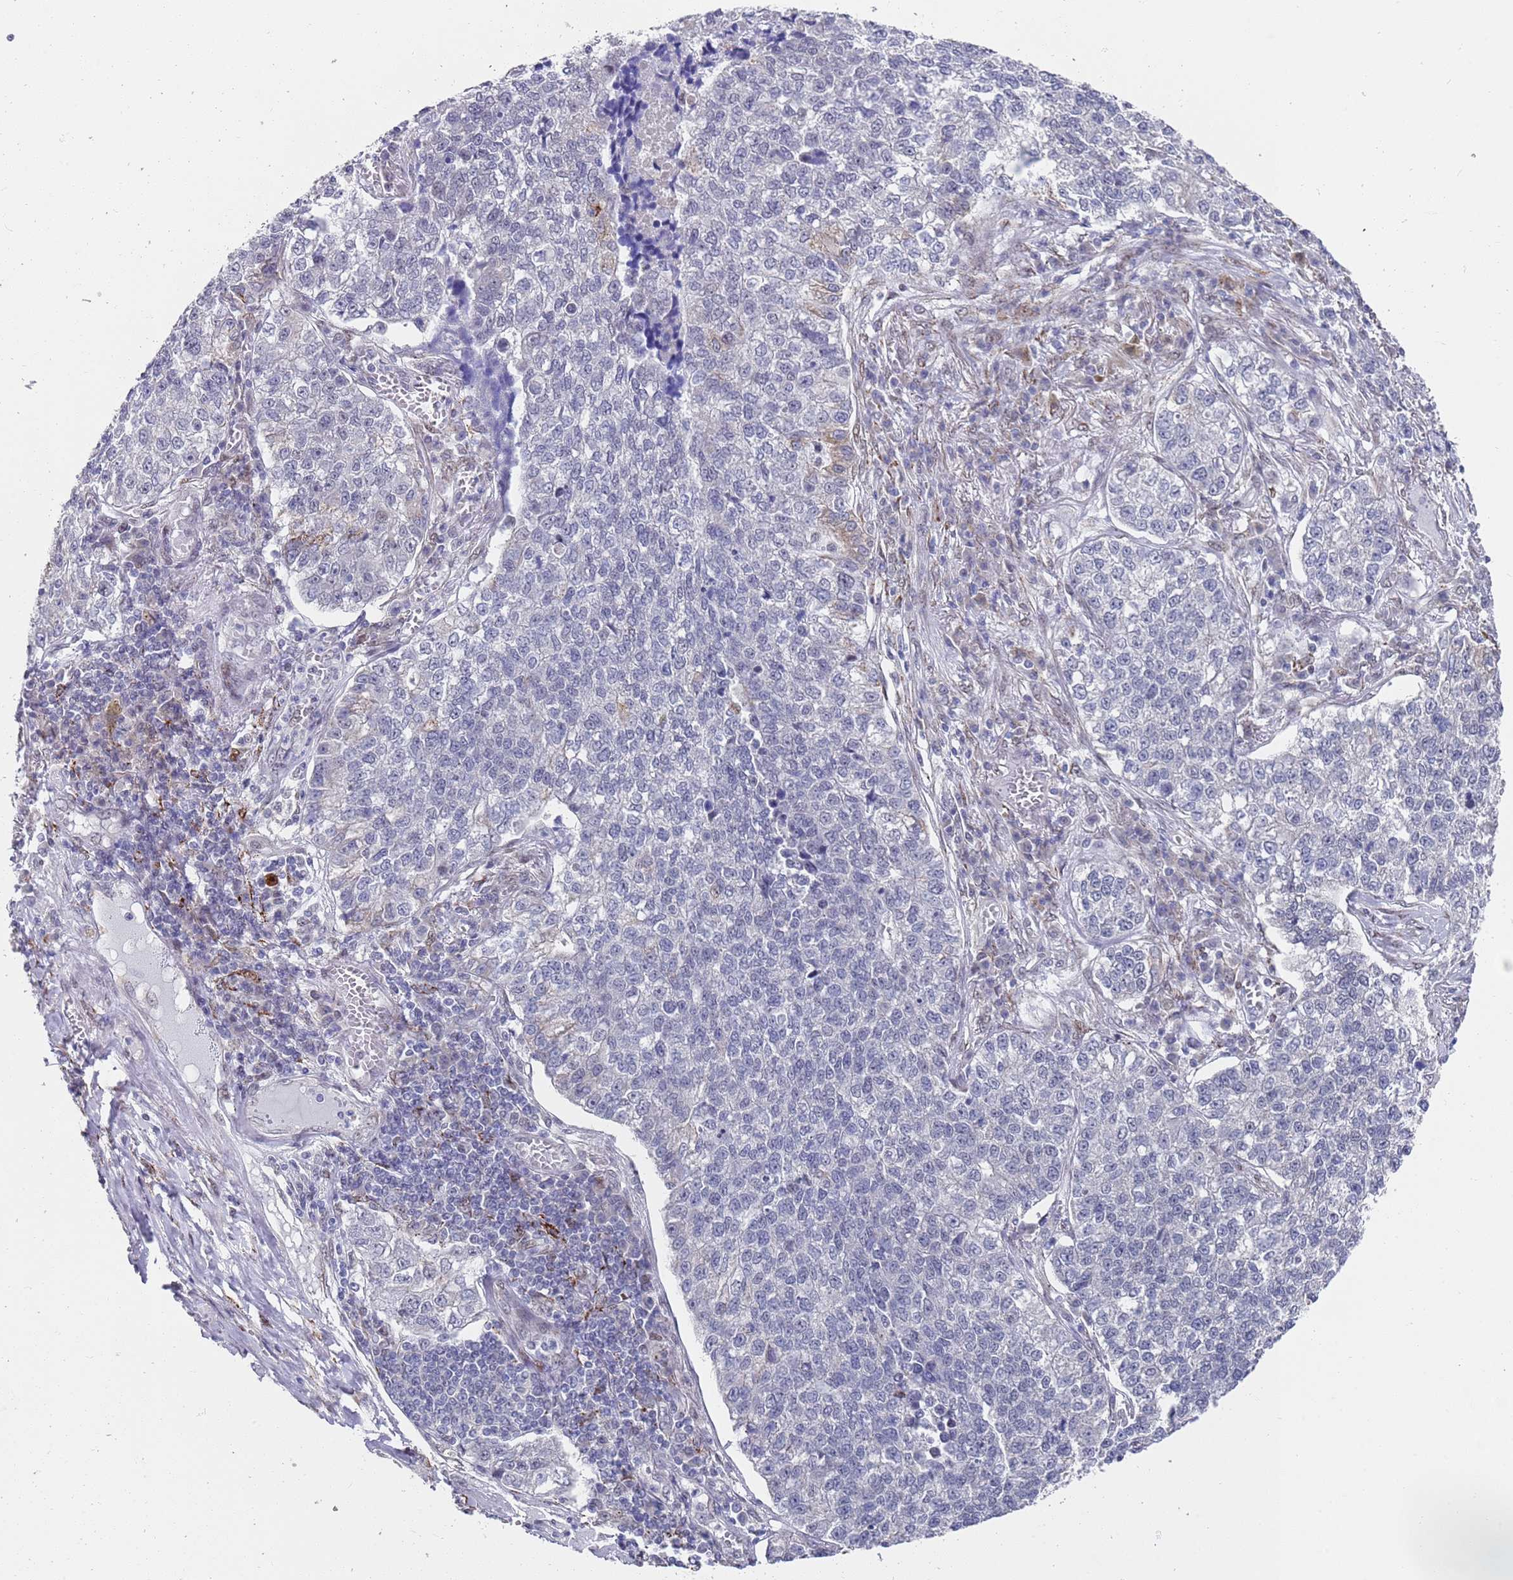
{"staining": {"intensity": "negative", "quantity": "none", "location": "none"}, "tissue": "lung cancer", "cell_type": "Tumor cells", "image_type": "cancer", "snomed": [{"axis": "morphology", "description": "Adenocarcinoma, NOS"}, {"axis": "topography", "description": "Lung"}], "caption": "High power microscopy histopathology image of an IHC image of lung cancer, revealing no significant staining in tumor cells.", "gene": "COPS6", "patient": {"sex": "male", "age": 49}}